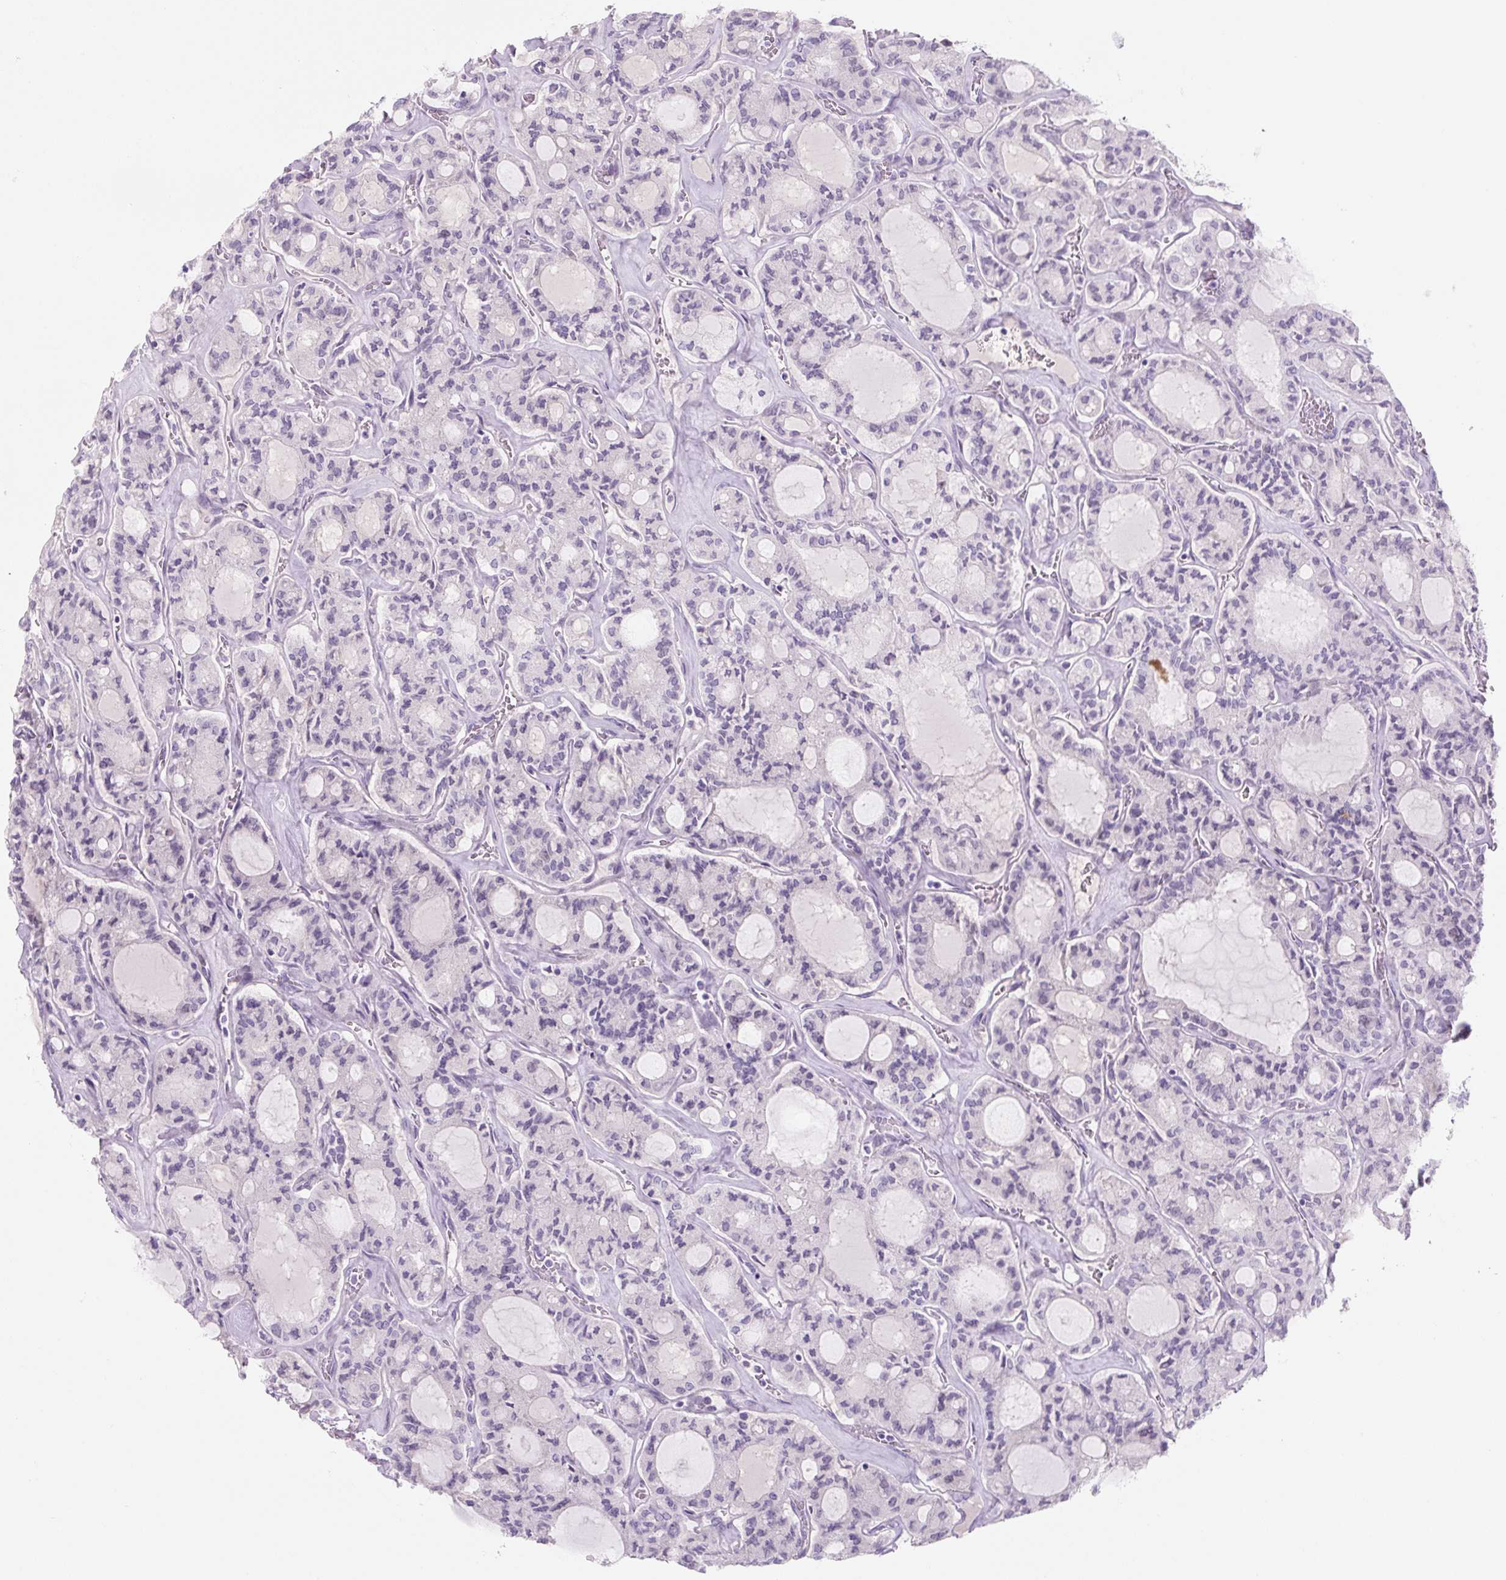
{"staining": {"intensity": "negative", "quantity": "none", "location": "none"}, "tissue": "thyroid cancer", "cell_type": "Tumor cells", "image_type": "cancer", "snomed": [{"axis": "morphology", "description": "Papillary adenocarcinoma, NOS"}, {"axis": "topography", "description": "Thyroid gland"}], "caption": "The image exhibits no staining of tumor cells in thyroid papillary adenocarcinoma.", "gene": "PRM1", "patient": {"sex": "male", "age": 87}}